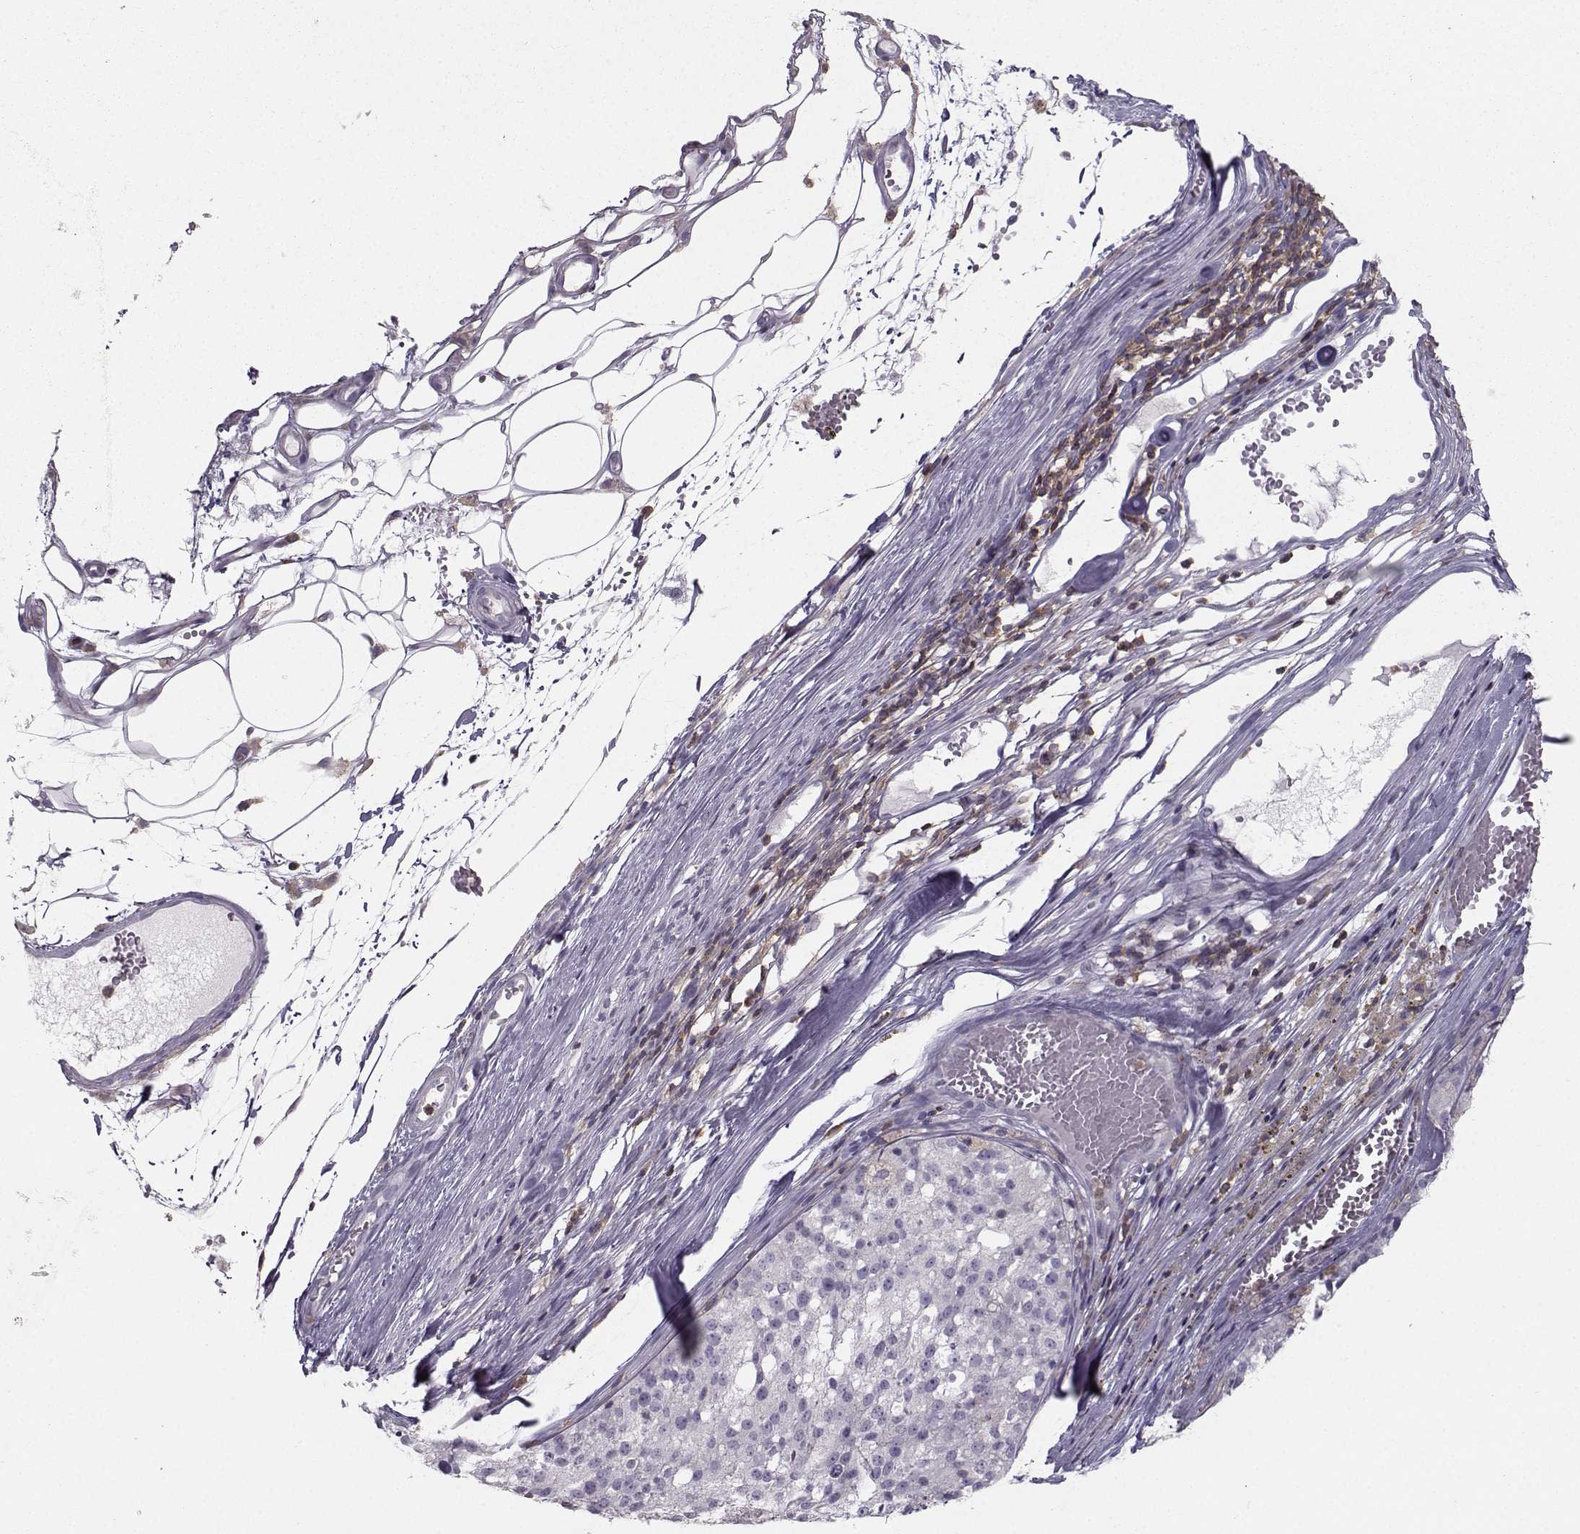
{"staining": {"intensity": "negative", "quantity": "none", "location": "none"}, "tissue": "melanoma", "cell_type": "Tumor cells", "image_type": "cancer", "snomed": [{"axis": "morphology", "description": "Malignant melanoma, Metastatic site"}, {"axis": "topography", "description": "Lymph node"}], "caption": "This is an IHC histopathology image of human melanoma. There is no staining in tumor cells.", "gene": "ZBTB32", "patient": {"sex": "female", "age": 64}}